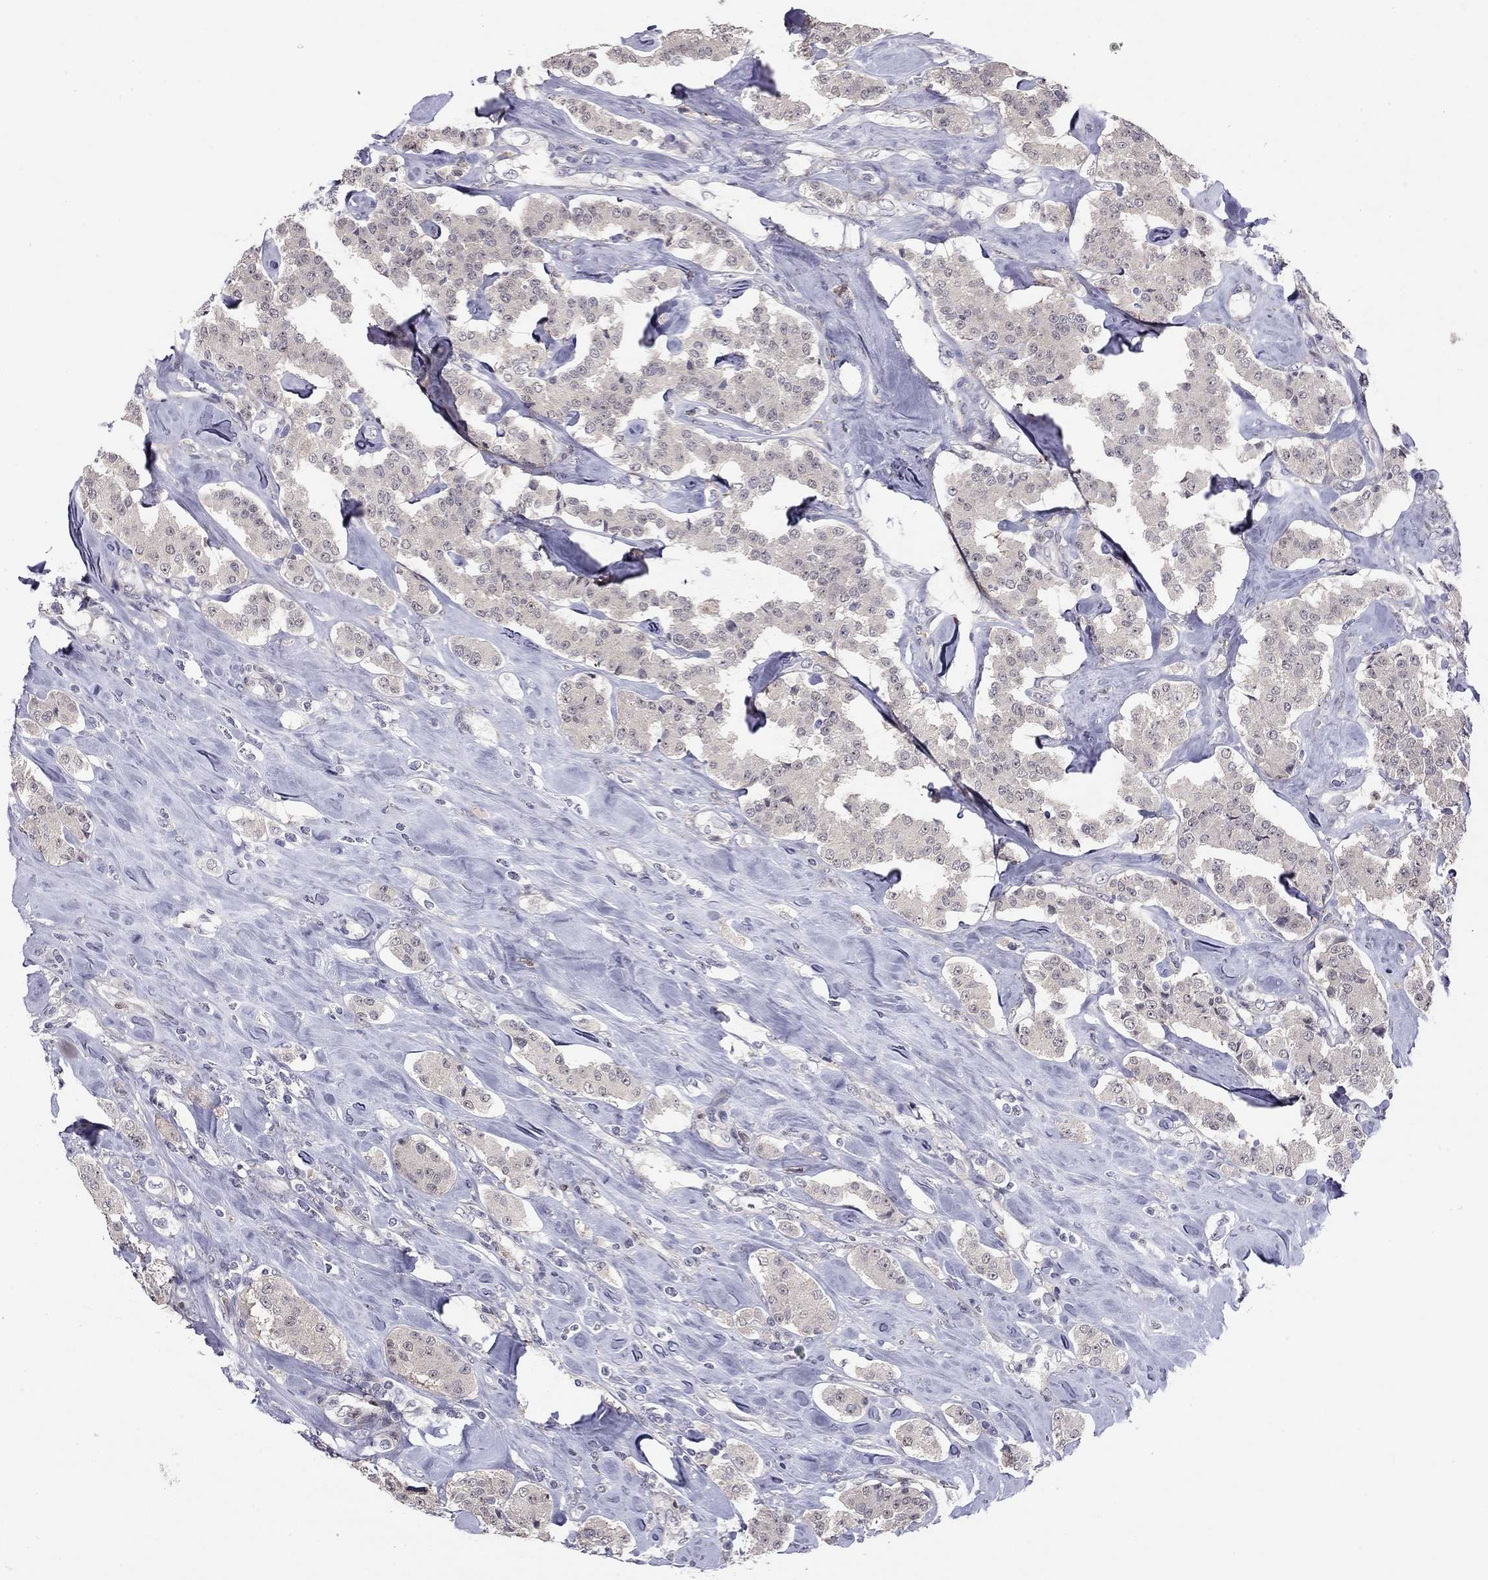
{"staining": {"intensity": "negative", "quantity": "none", "location": "none"}, "tissue": "carcinoid", "cell_type": "Tumor cells", "image_type": "cancer", "snomed": [{"axis": "morphology", "description": "Carcinoid, malignant, NOS"}, {"axis": "topography", "description": "Pancreas"}], "caption": "A histopathology image of carcinoid stained for a protein shows no brown staining in tumor cells.", "gene": "STXBP6", "patient": {"sex": "male", "age": 41}}